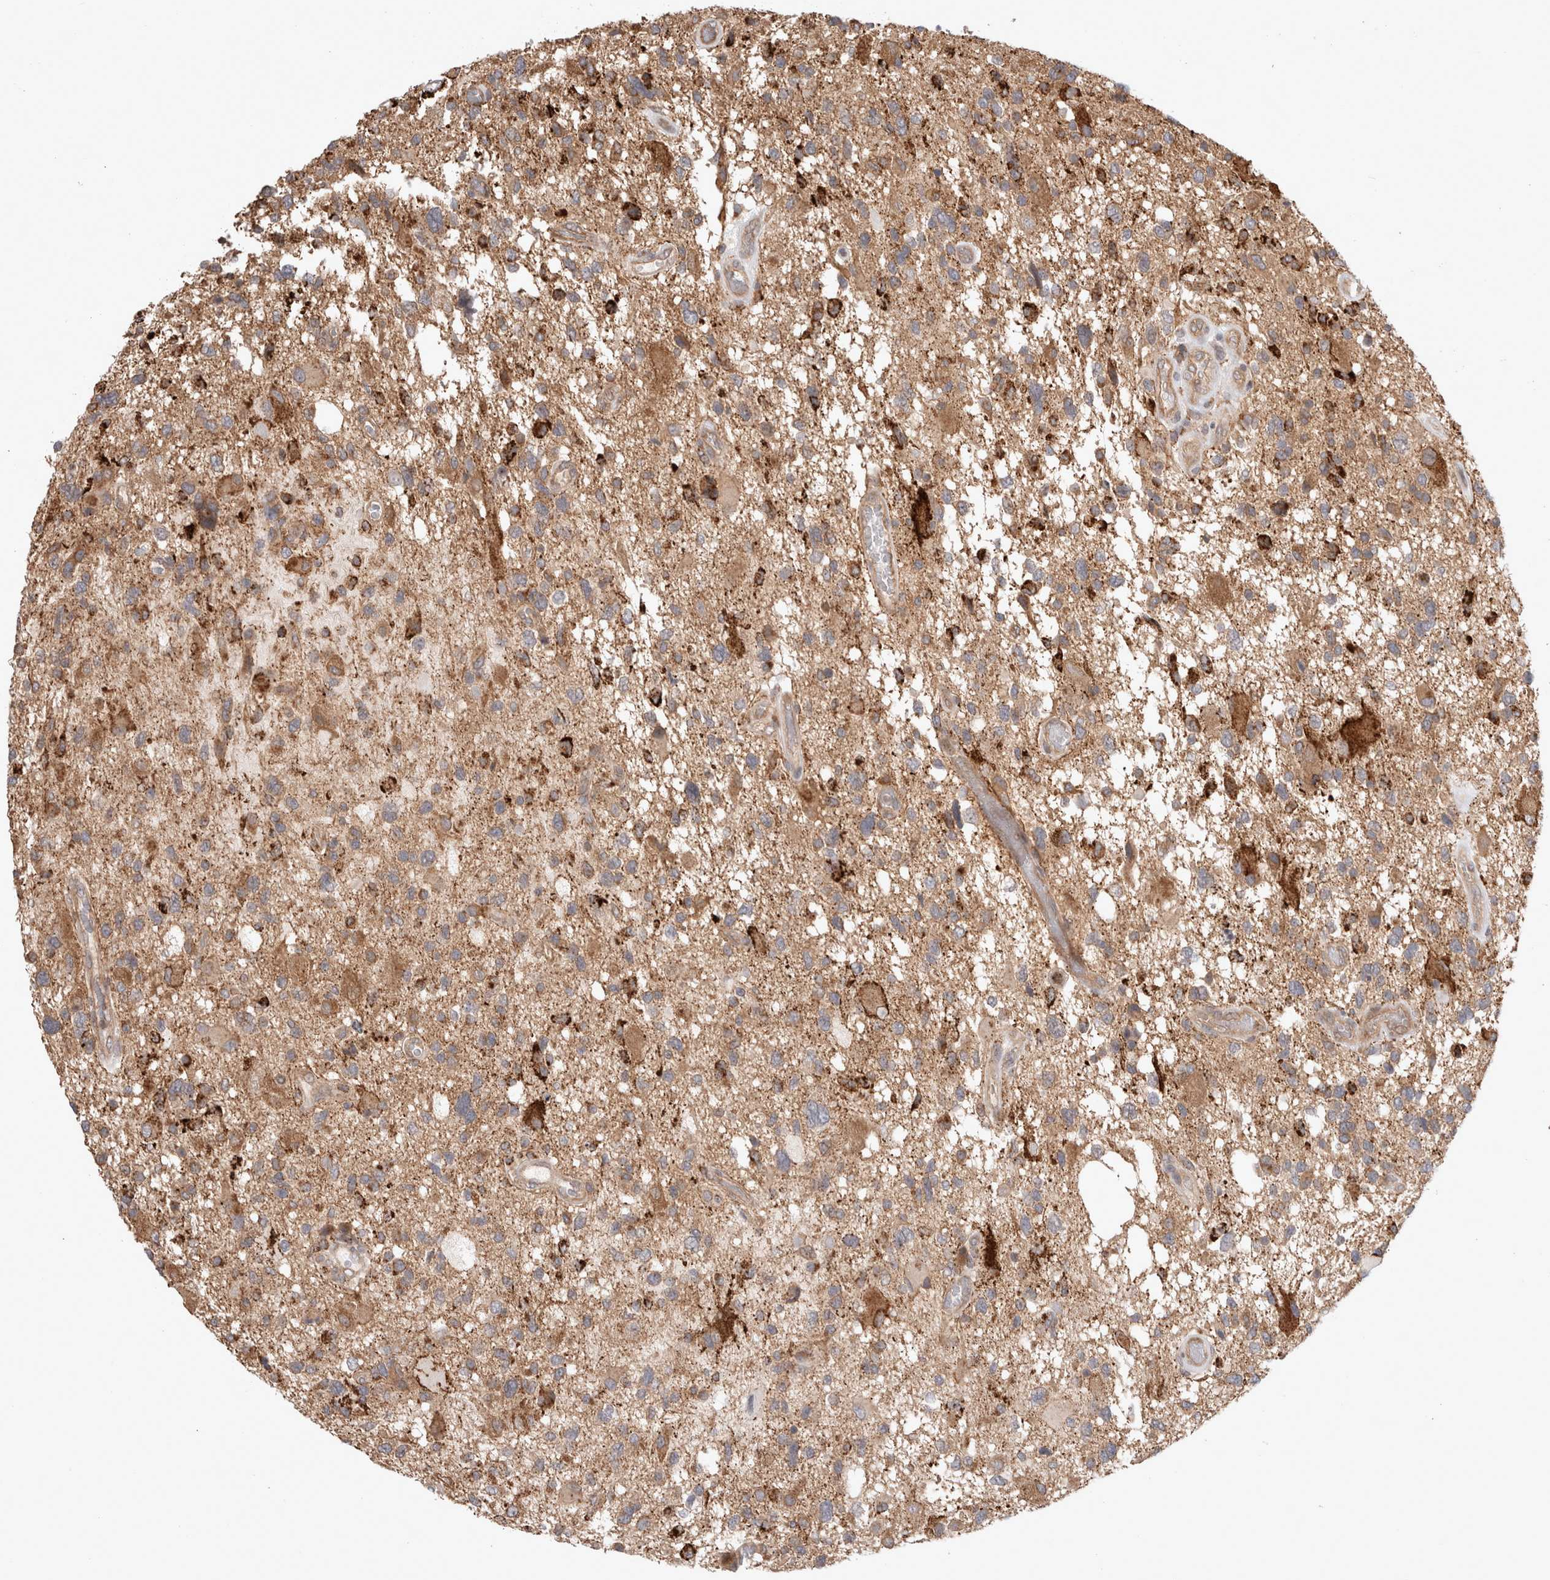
{"staining": {"intensity": "weak", "quantity": ">75%", "location": "cytoplasmic/membranous"}, "tissue": "glioma", "cell_type": "Tumor cells", "image_type": "cancer", "snomed": [{"axis": "morphology", "description": "Glioma, malignant, High grade"}, {"axis": "topography", "description": "Brain"}], "caption": "A low amount of weak cytoplasmic/membranous expression is appreciated in approximately >75% of tumor cells in malignant glioma (high-grade) tissue.", "gene": "HROB", "patient": {"sex": "male", "age": 33}}